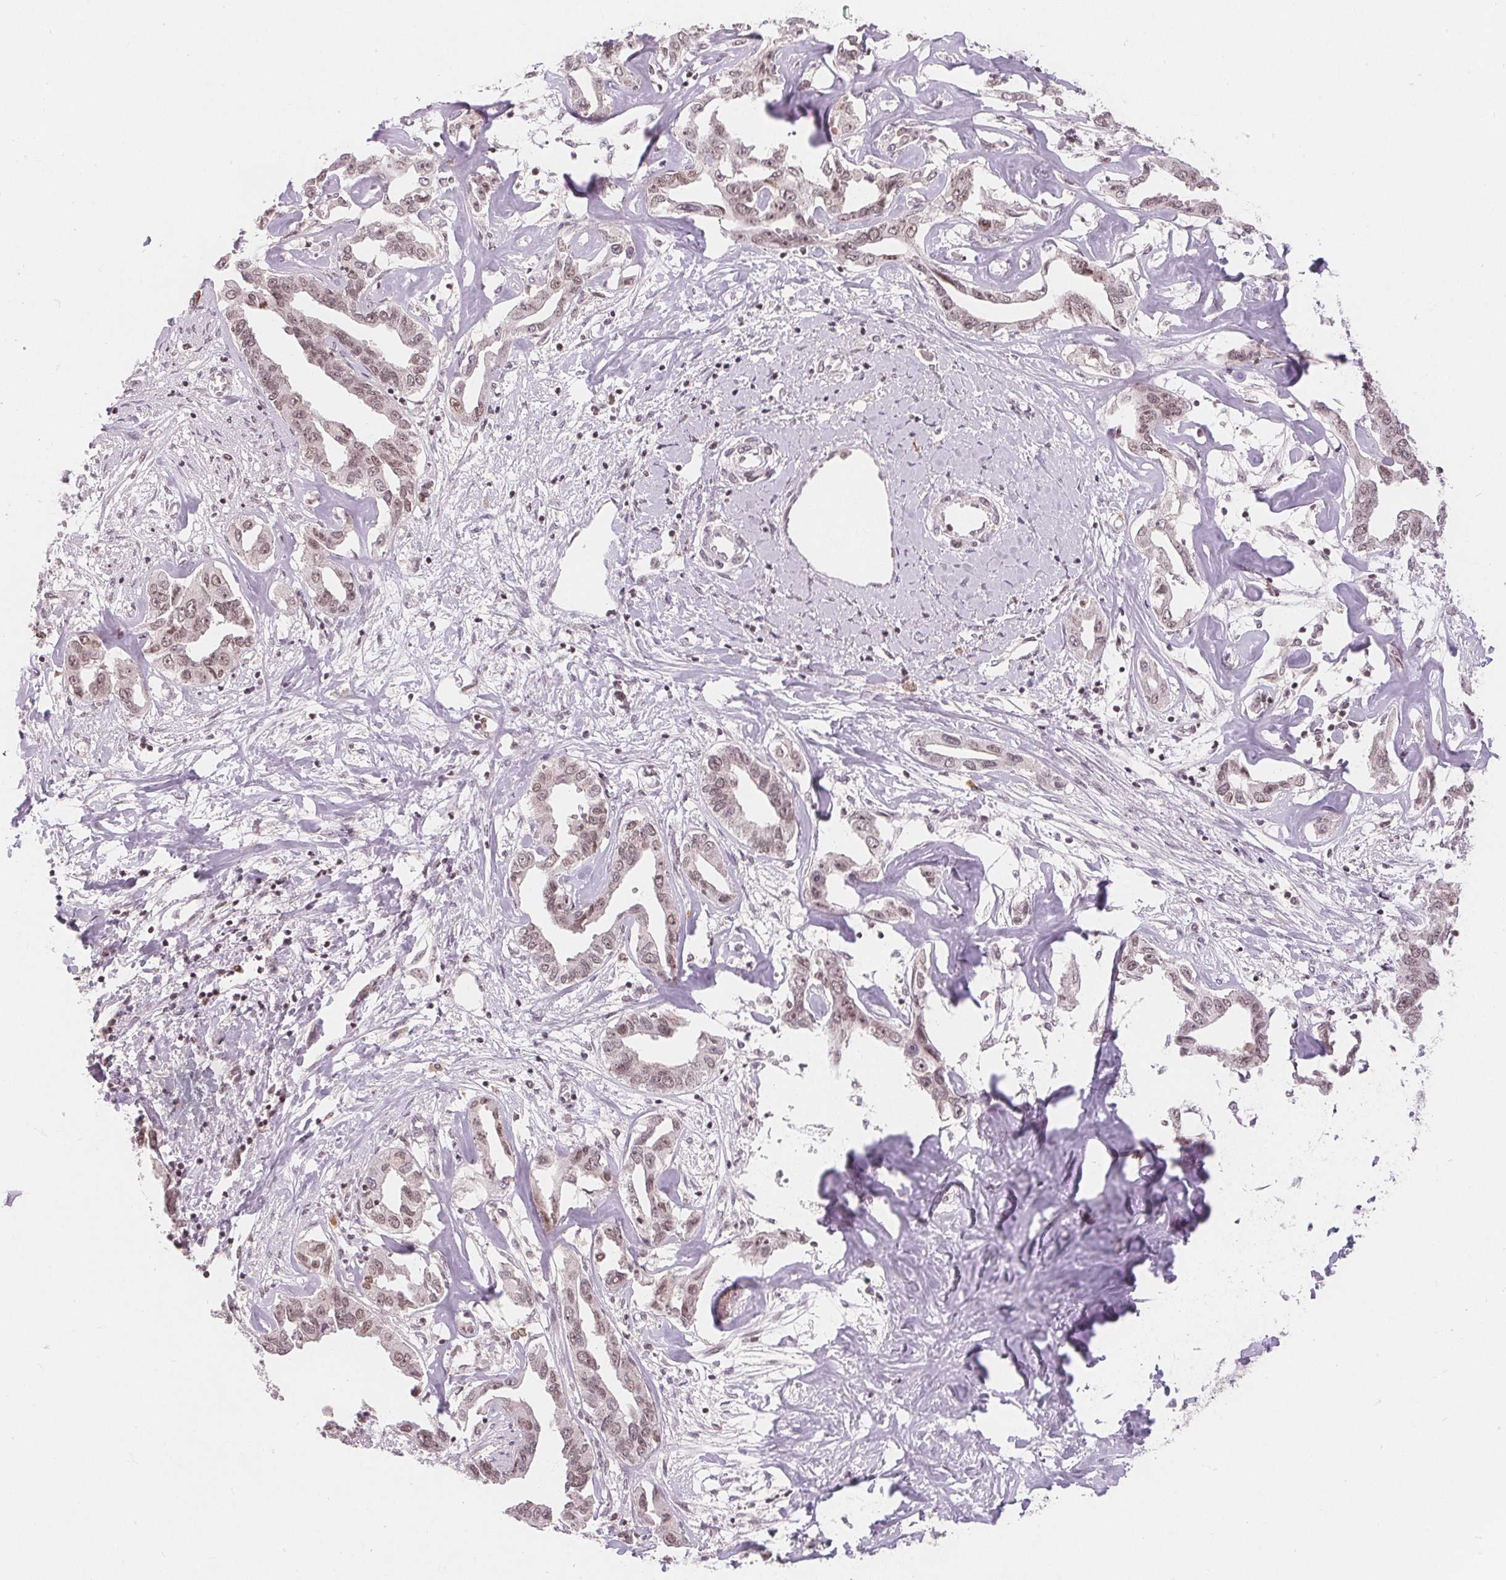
{"staining": {"intensity": "weak", "quantity": "25%-75%", "location": "nuclear"}, "tissue": "liver cancer", "cell_type": "Tumor cells", "image_type": "cancer", "snomed": [{"axis": "morphology", "description": "Cholangiocarcinoma"}, {"axis": "topography", "description": "Liver"}], "caption": "Immunohistochemistry (IHC) of liver cancer displays low levels of weak nuclear positivity in approximately 25%-75% of tumor cells. (DAB (3,3'-diaminobenzidine) = brown stain, brightfield microscopy at high magnification).", "gene": "DEK", "patient": {"sex": "male", "age": 59}}